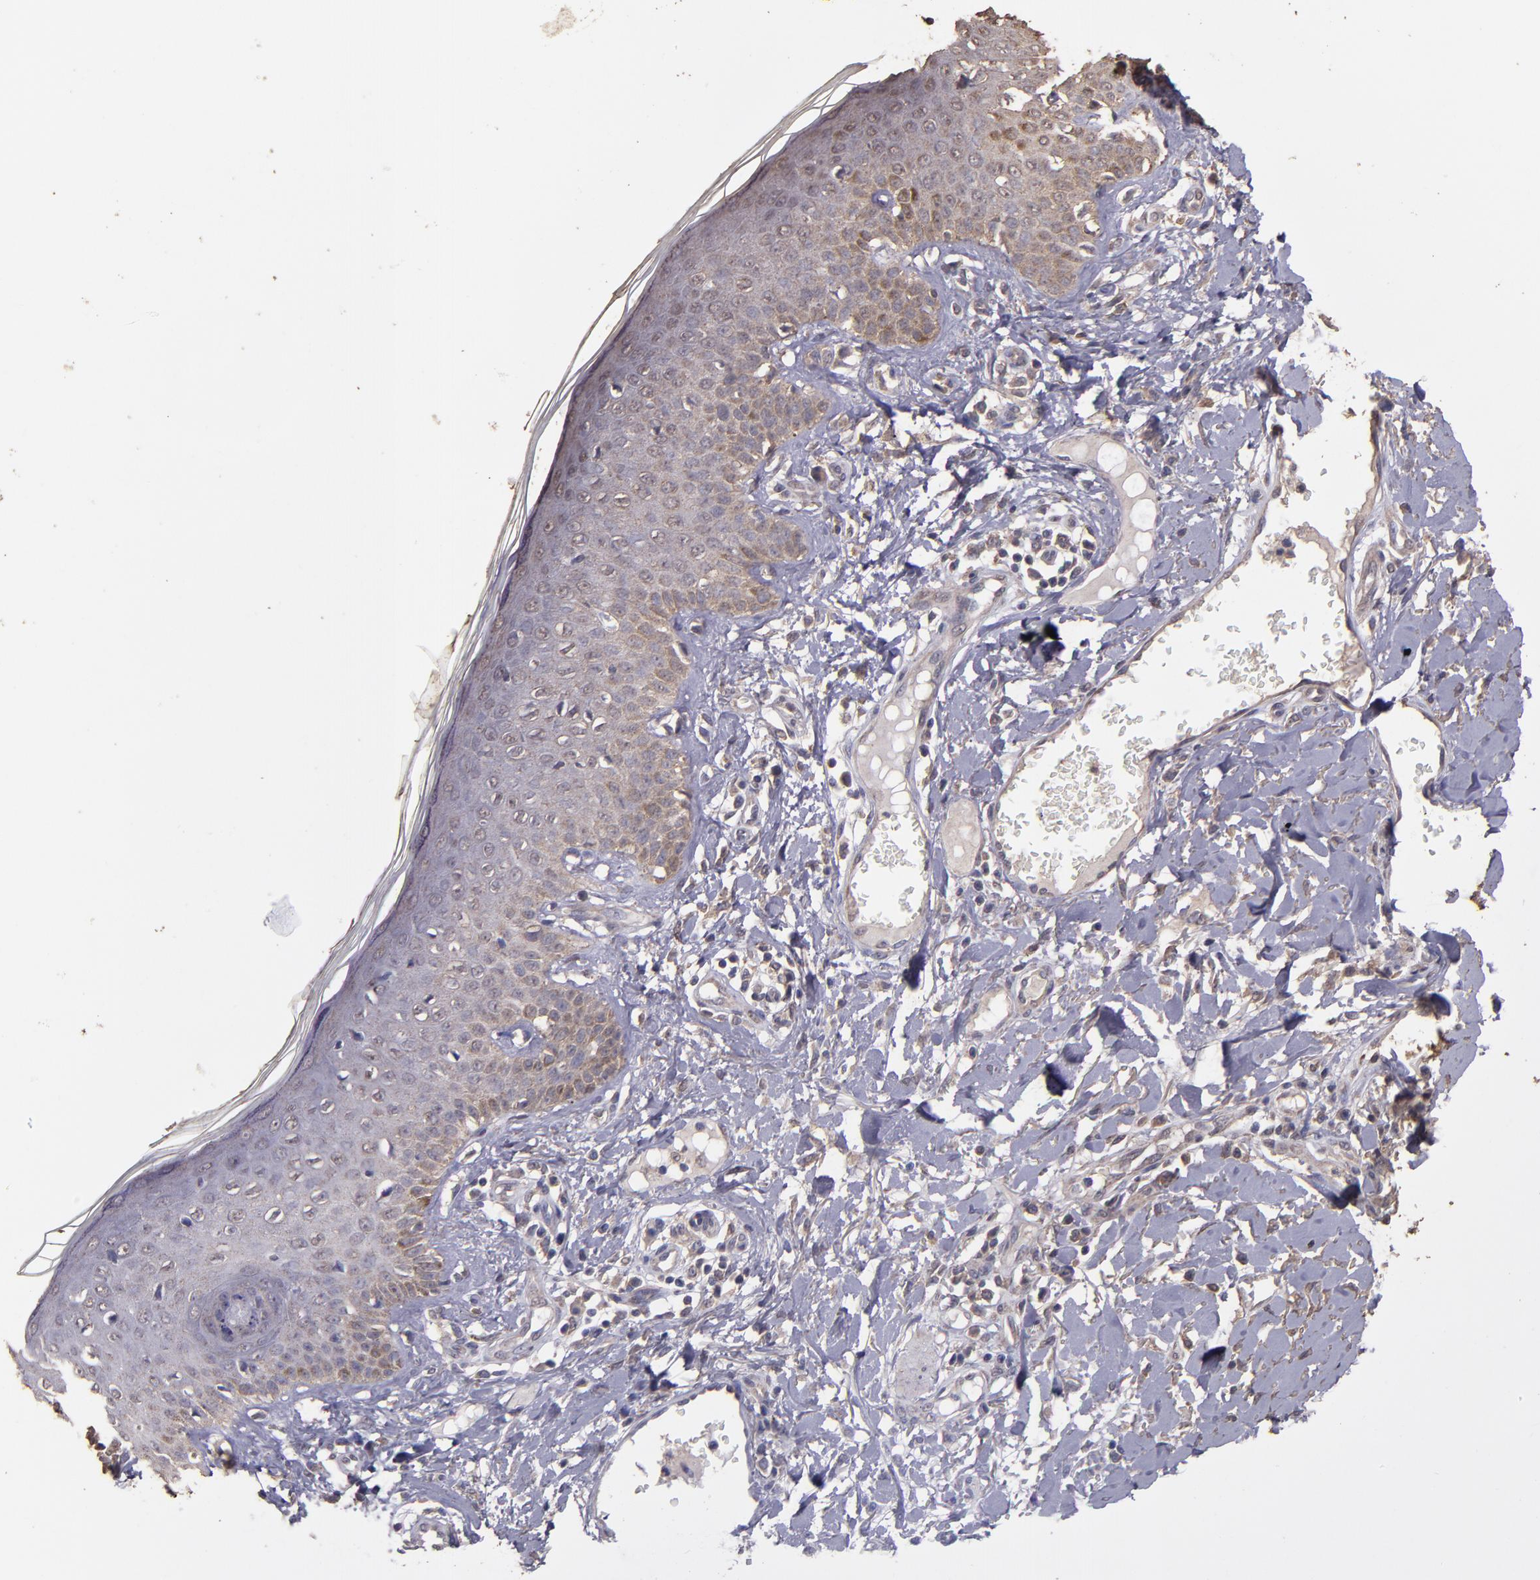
{"staining": {"intensity": "weak", "quantity": ">75%", "location": "cytoplasmic/membranous"}, "tissue": "skin cancer", "cell_type": "Tumor cells", "image_type": "cancer", "snomed": [{"axis": "morphology", "description": "Squamous cell carcinoma, NOS"}, {"axis": "topography", "description": "Skin"}], "caption": "A brown stain shows weak cytoplasmic/membranous expression of a protein in skin cancer (squamous cell carcinoma) tumor cells.", "gene": "HECTD1", "patient": {"sex": "female", "age": 59}}